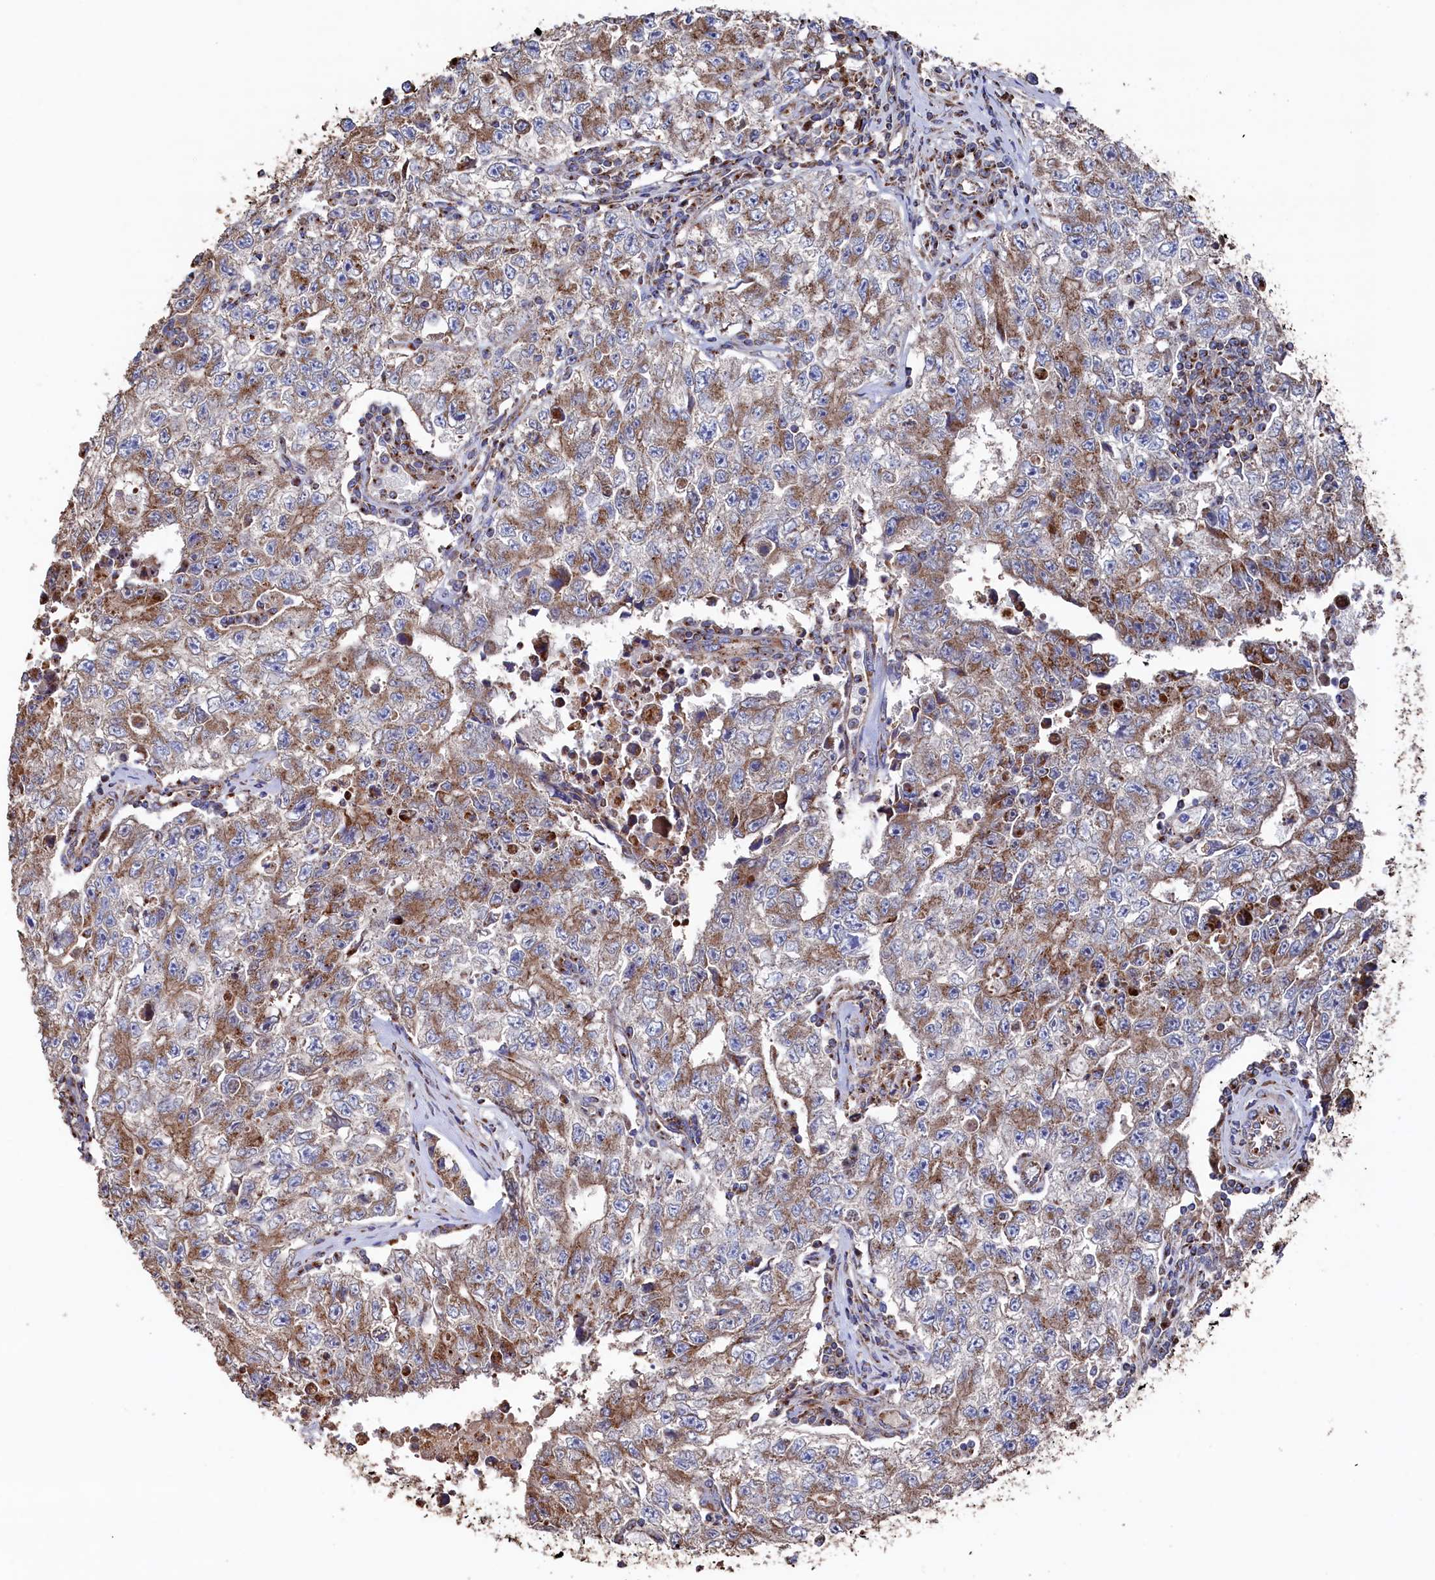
{"staining": {"intensity": "moderate", "quantity": ">75%", "location": "cytoplasmic/membranous"}, "tissue": "testis cancer", "cell_type": "Tumor cells", "image_type": "cancer", "snomed": [{"axis": "morphology", "description": "Carcinoma, Embryonal, NOS"}, {"axis": "topography", "description": "Testis"}], "caption": "The micrograph shows staining of testis embryonal carcinoma, revealing moderate cytoplasmic/membranous protein positivity (brown color) within tumor cells. (DAB = brown stain, brightfield microscopy at high magnification).", "gene": "PRRC1", "patient": {"sex": "male", "age": 17}}